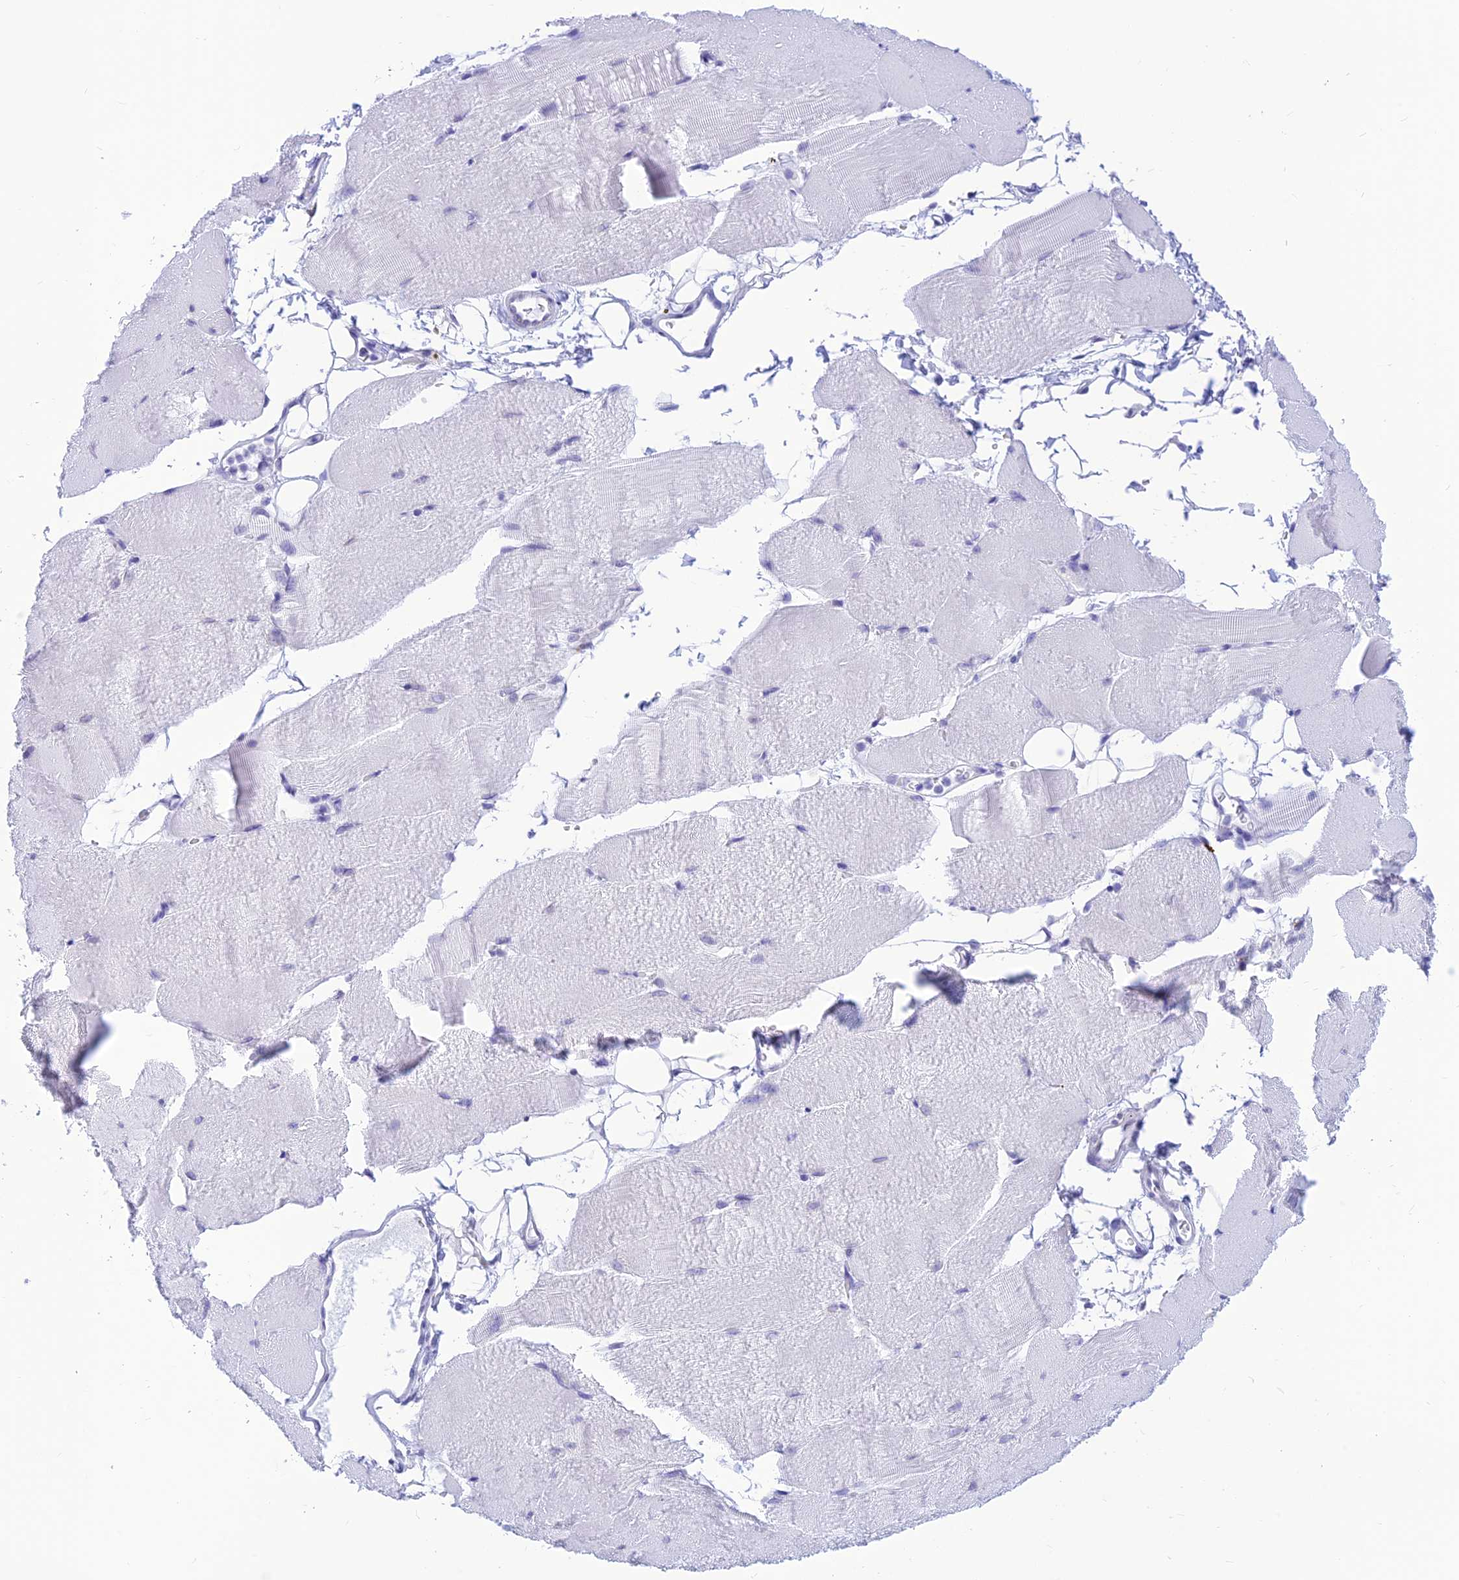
{"staining": {"intensity": "negative", "quantity": "none", "location": "none"}, "tissue": "skeletal muscle", "cell_type": "Myocytes", "image_type": "normal", "snomed": [{"axis": "morphology", "description": "Normal tissue, NOS"}, {"axis": "topography", "description": "Skeletal muscle"}, {"axis": "topography", "description": "Parathyroid gland"}], "caption": "Immunohistochemistry (IHC) histopathology image of unremarkable skeletal muscle stained for a protein (brown), which shows no expression in myocytes.", "gene": "PRNP", "patient": {"sex": "female", "age": 37}}